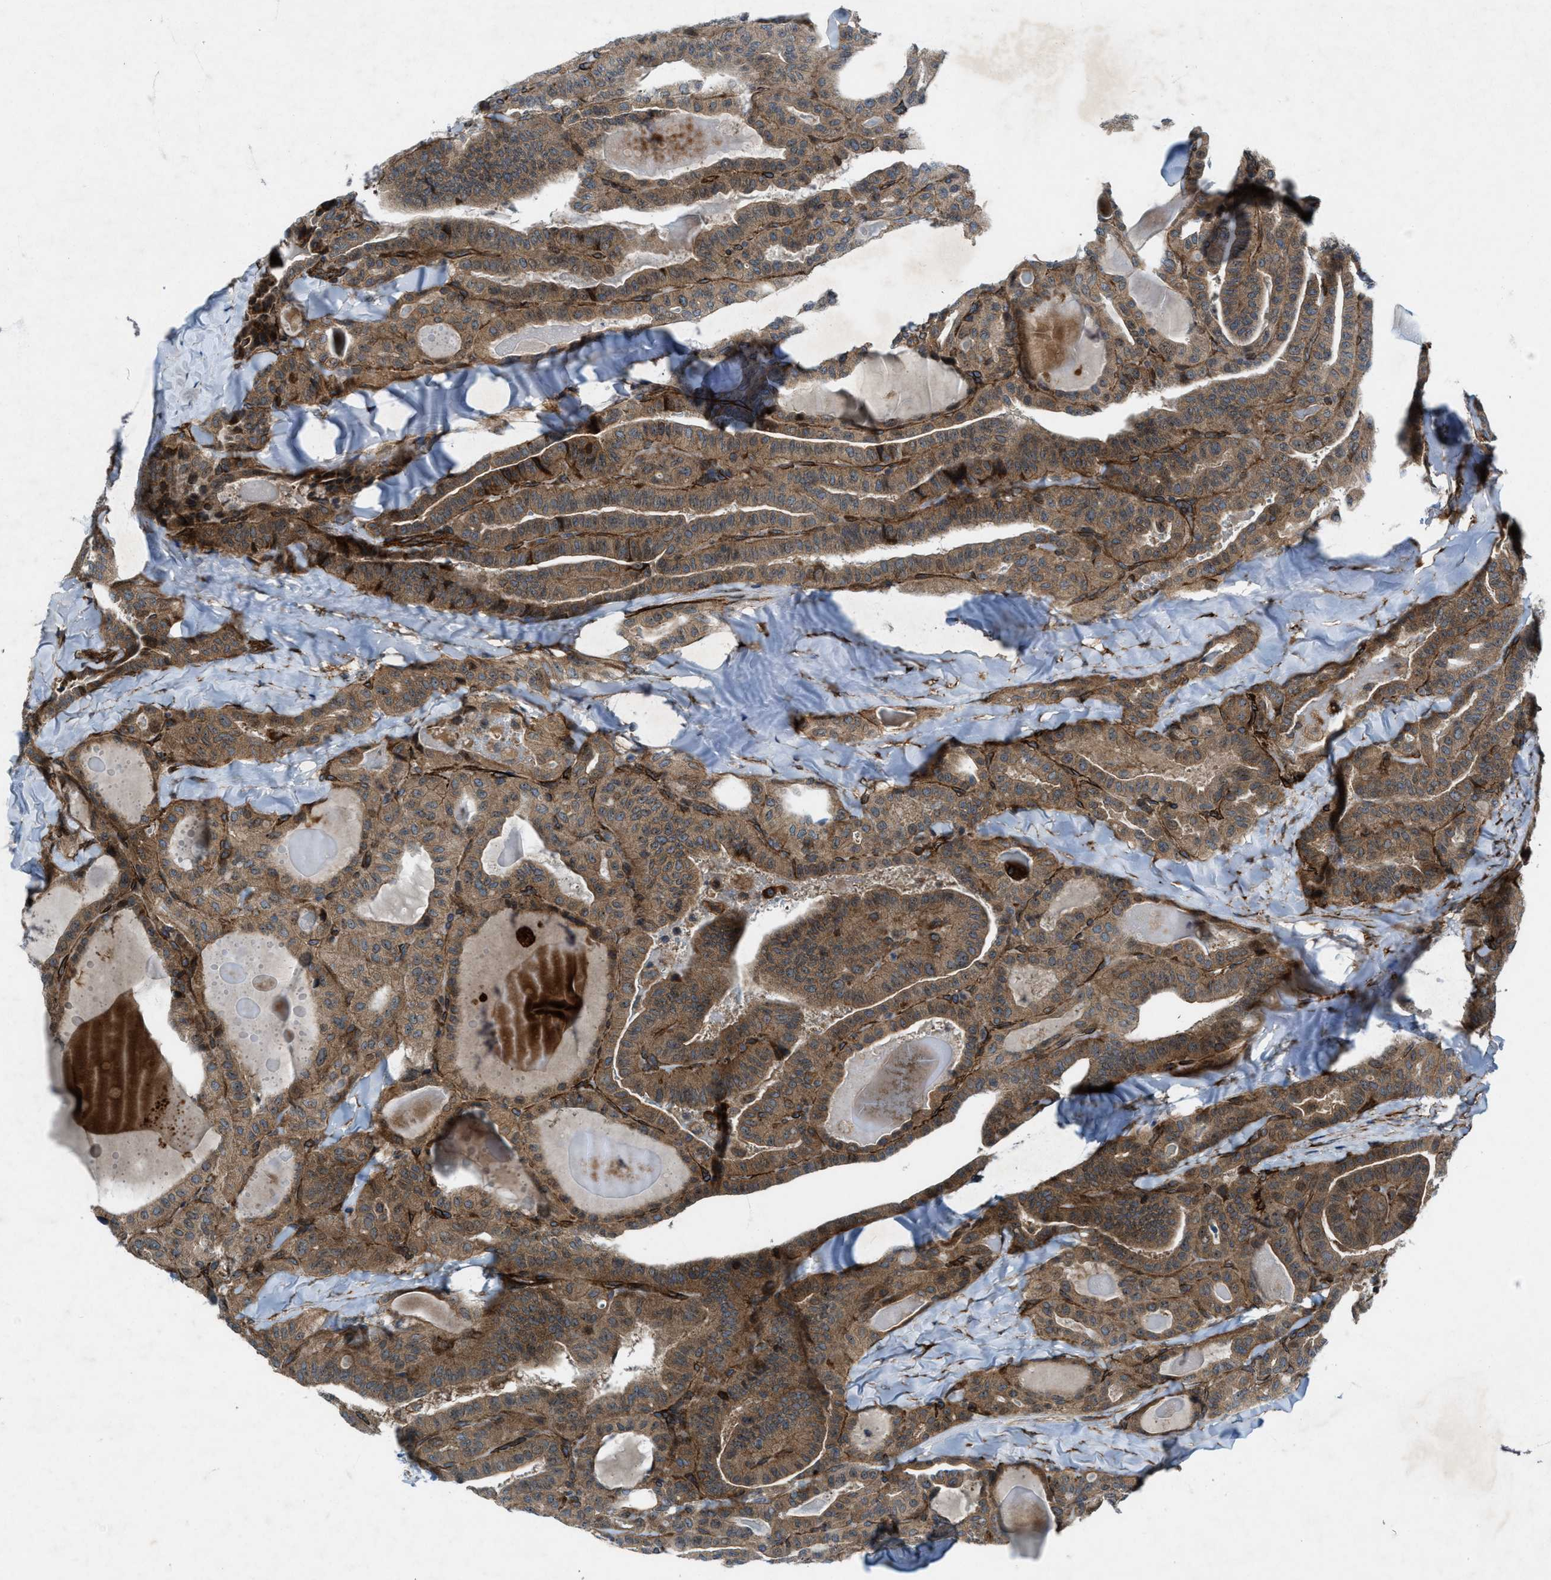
{"staining": {"intensity": "moderate", "quantity": ">75%", "location": "cytoplasmic/membranous"}, "tissue": "thyroid cancer", "cell_type": "Tumor cells", "image_type": "cancer", "snomed": [{"axis": "morphology", "description": "Papillary adenocarcinoma, NOS"}, {"axis": "topography", "description": "Thyroid gland"}], "caption": "Immunohistochemical staining of thyroid cancer (papillary adenocarcinoma) shows medium levels of moderate cytoplasmic/membranous positivity in about >75% of tumor cells. (DAB (3,3'-diaminobenzidine) IHC with brightfield microscopy, high magnification).", "gene": "URGCP", "patient": {"sex": "male", "age": 77}}